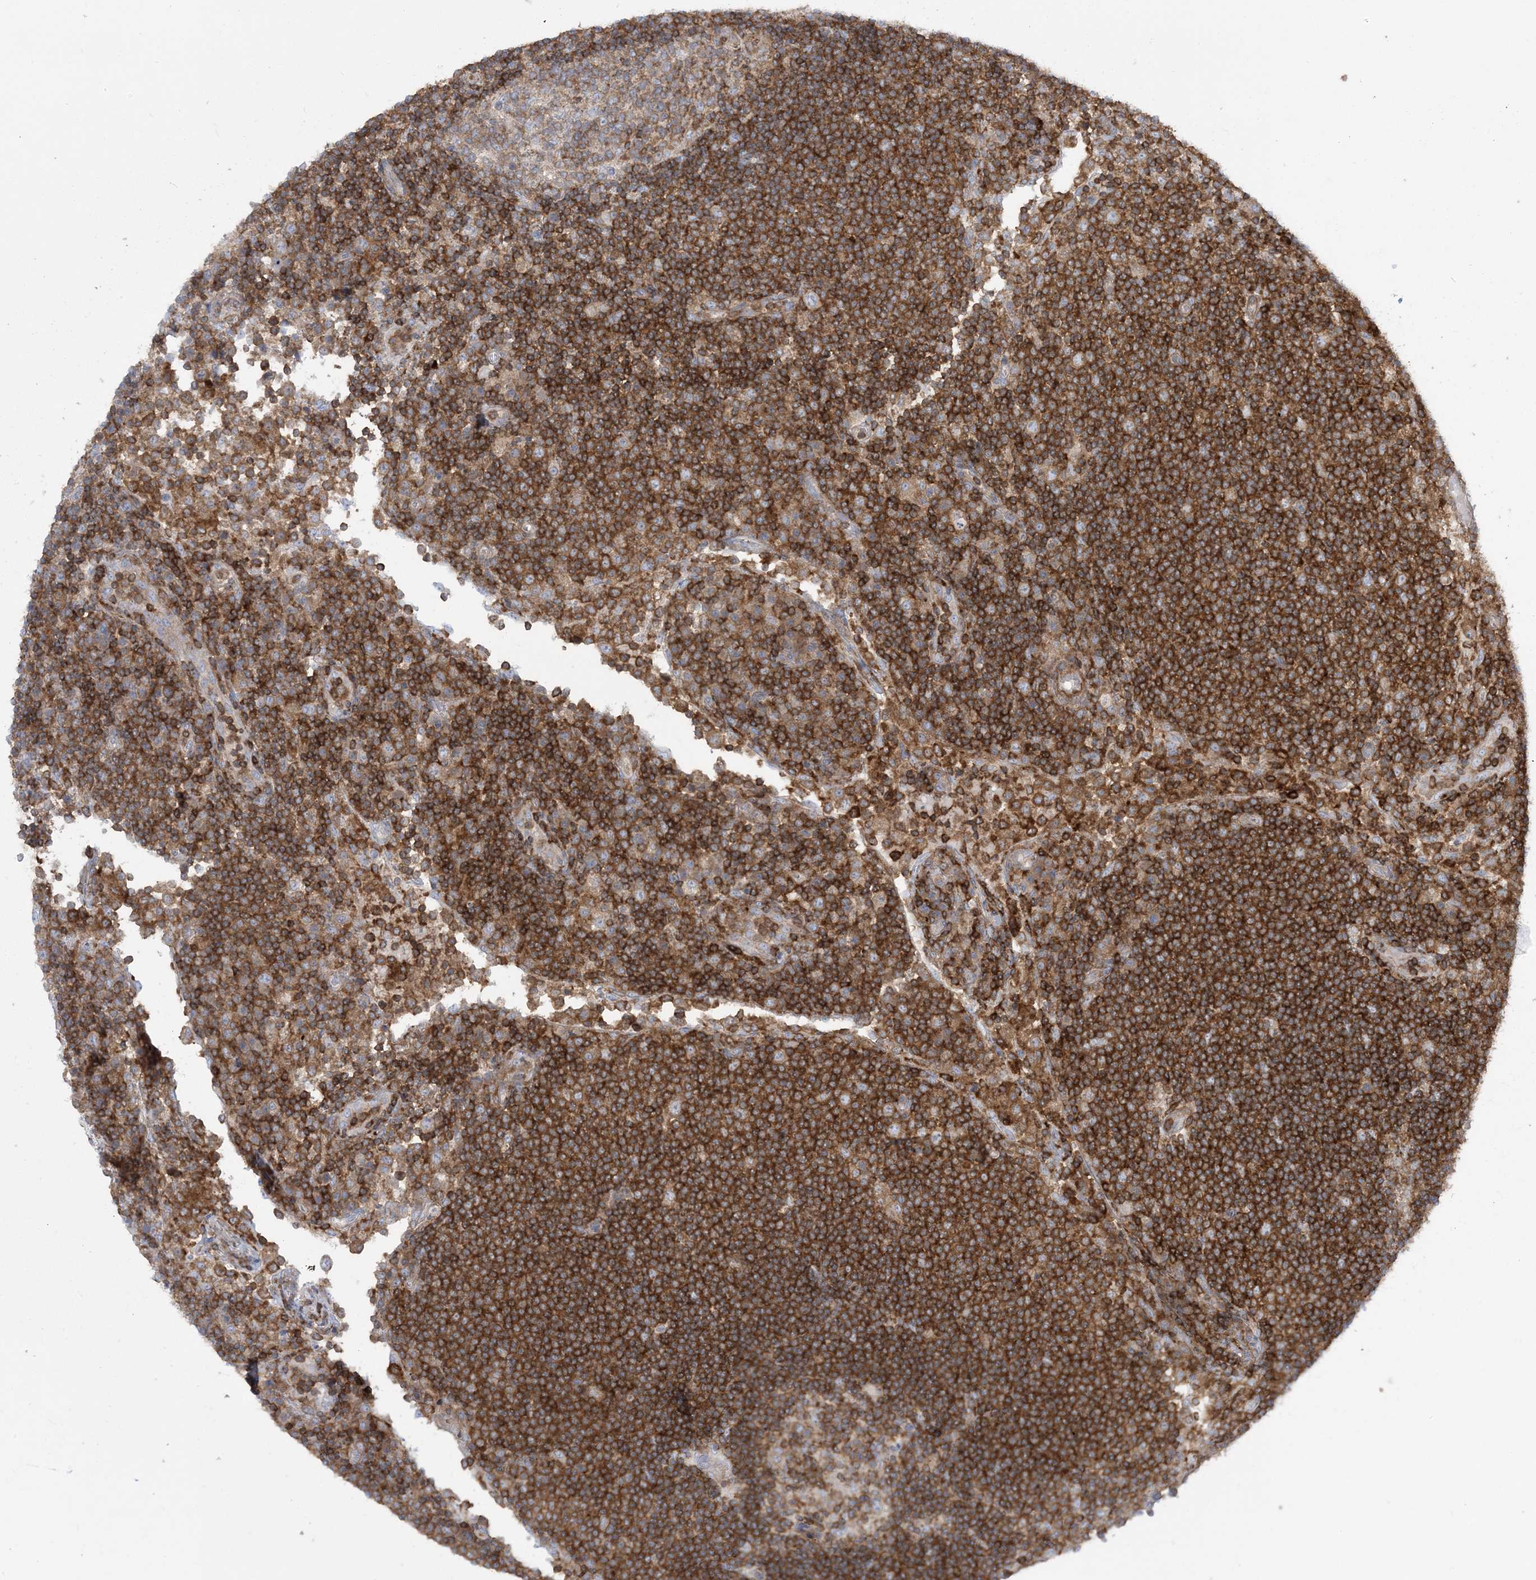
{"staining": {"intensity": "moderate", "quantity": ">75%", "location": "cytoplasmic/membranous"}, "tissue": "lymph node", "cell_type": "Germinal center cells", "image_type": "normal", "snomed": [{"axis": "morphology", "description": "Normal tissue, NOS"}, {"axis": "topography", "description": "Lymph node"}], "caption": "Lymph node stained with IHC exhibits moderate cytoplasmic/membranous expression in approximately >75% of germinal center cells.", "gene": "ARHGAP30", "patient": {"sex": "female", "age": 53}}